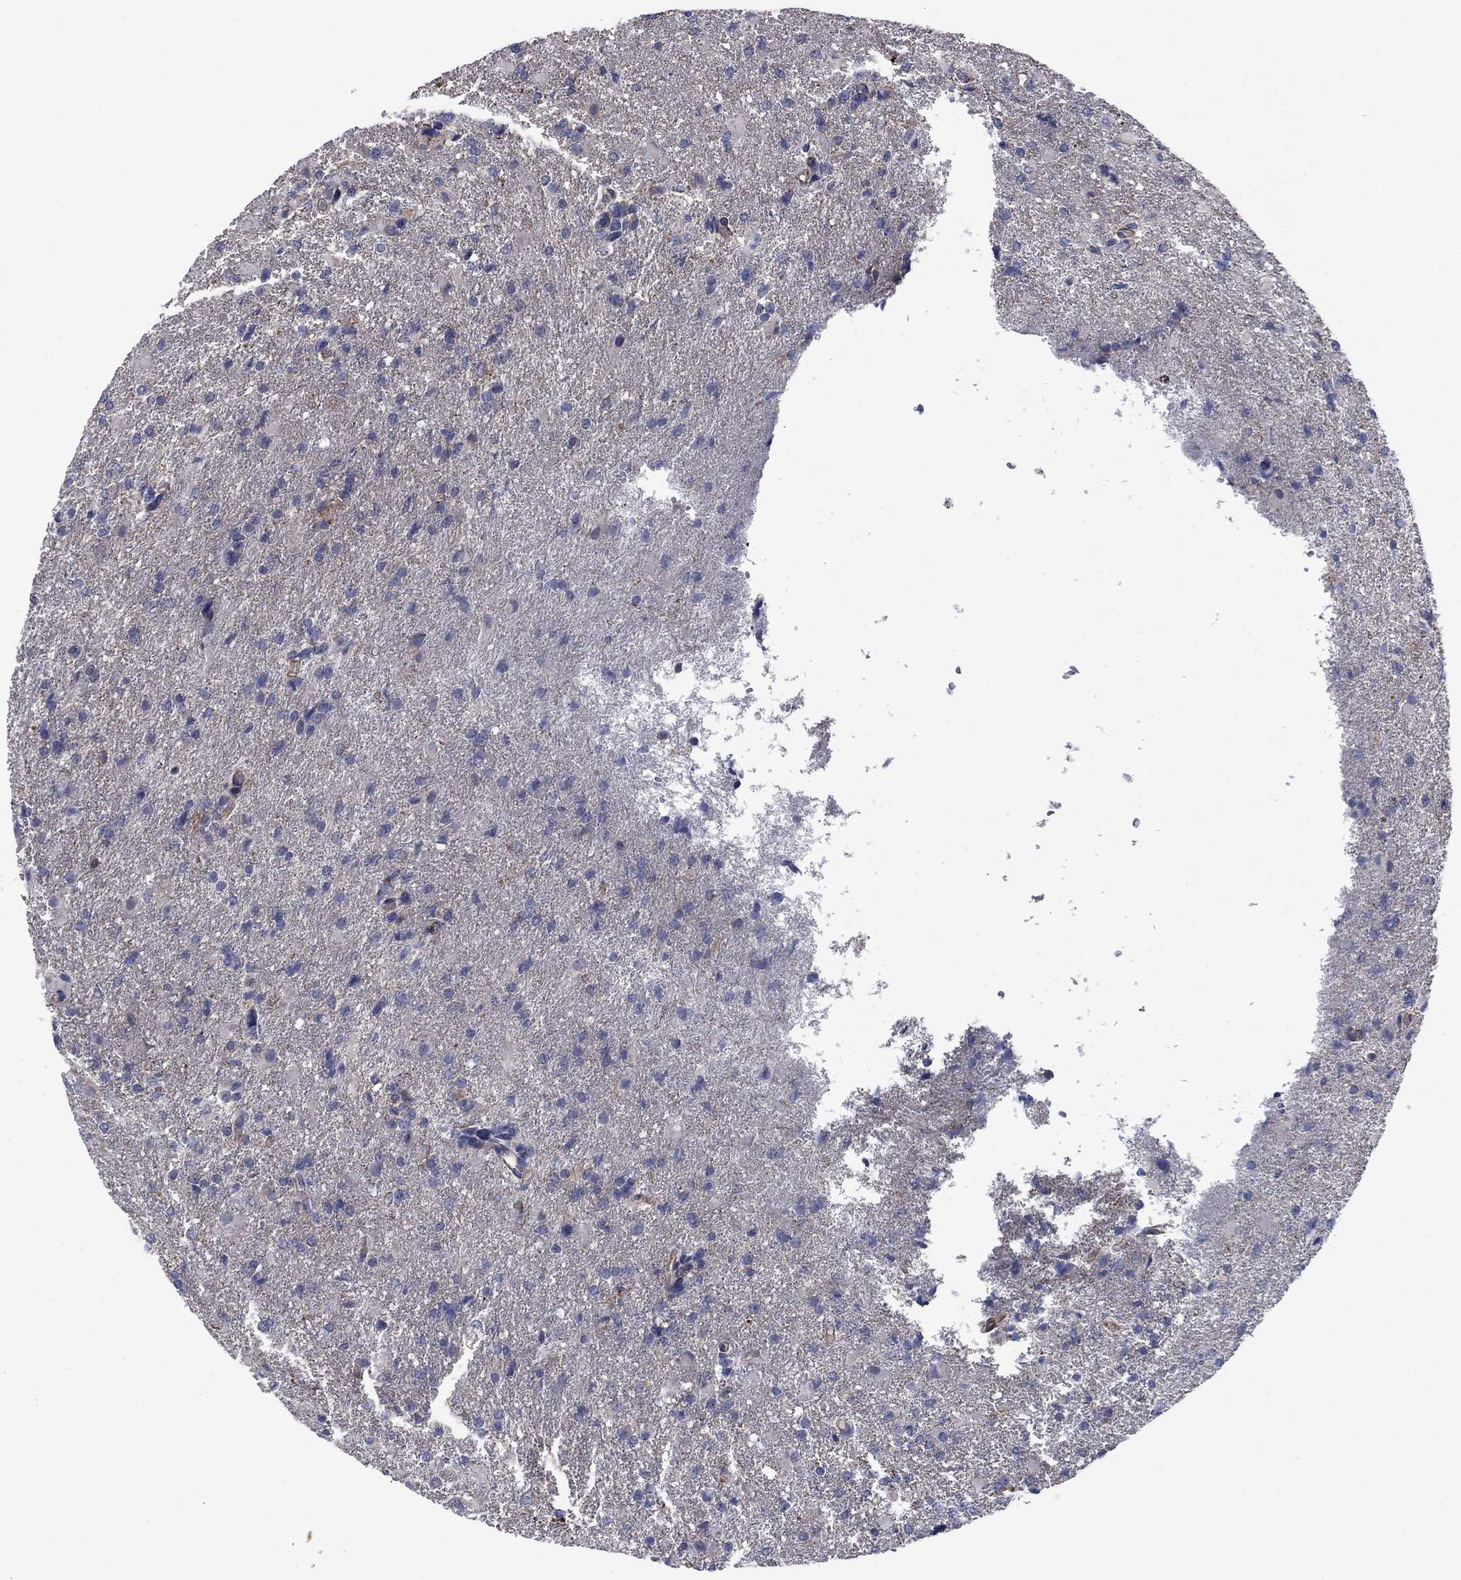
{"staining": {"intensity": "negative", "quantity": "none", "location": "none"}, "tissue": "glioma", "cell_type": "Tumor cells", "image_type": "cancer", "snomed": [{"axis": "morphology", "description": "Glioma, malignant, High grade"}, {"axis": "topography", "description": "Brain"}], "caption": "IHC micrograph of glioma stained for a protein (brown), which exhibits no staining in tumor cells.", "gene": "PSD4", "patient": {"sex": "male", "age": 68}}